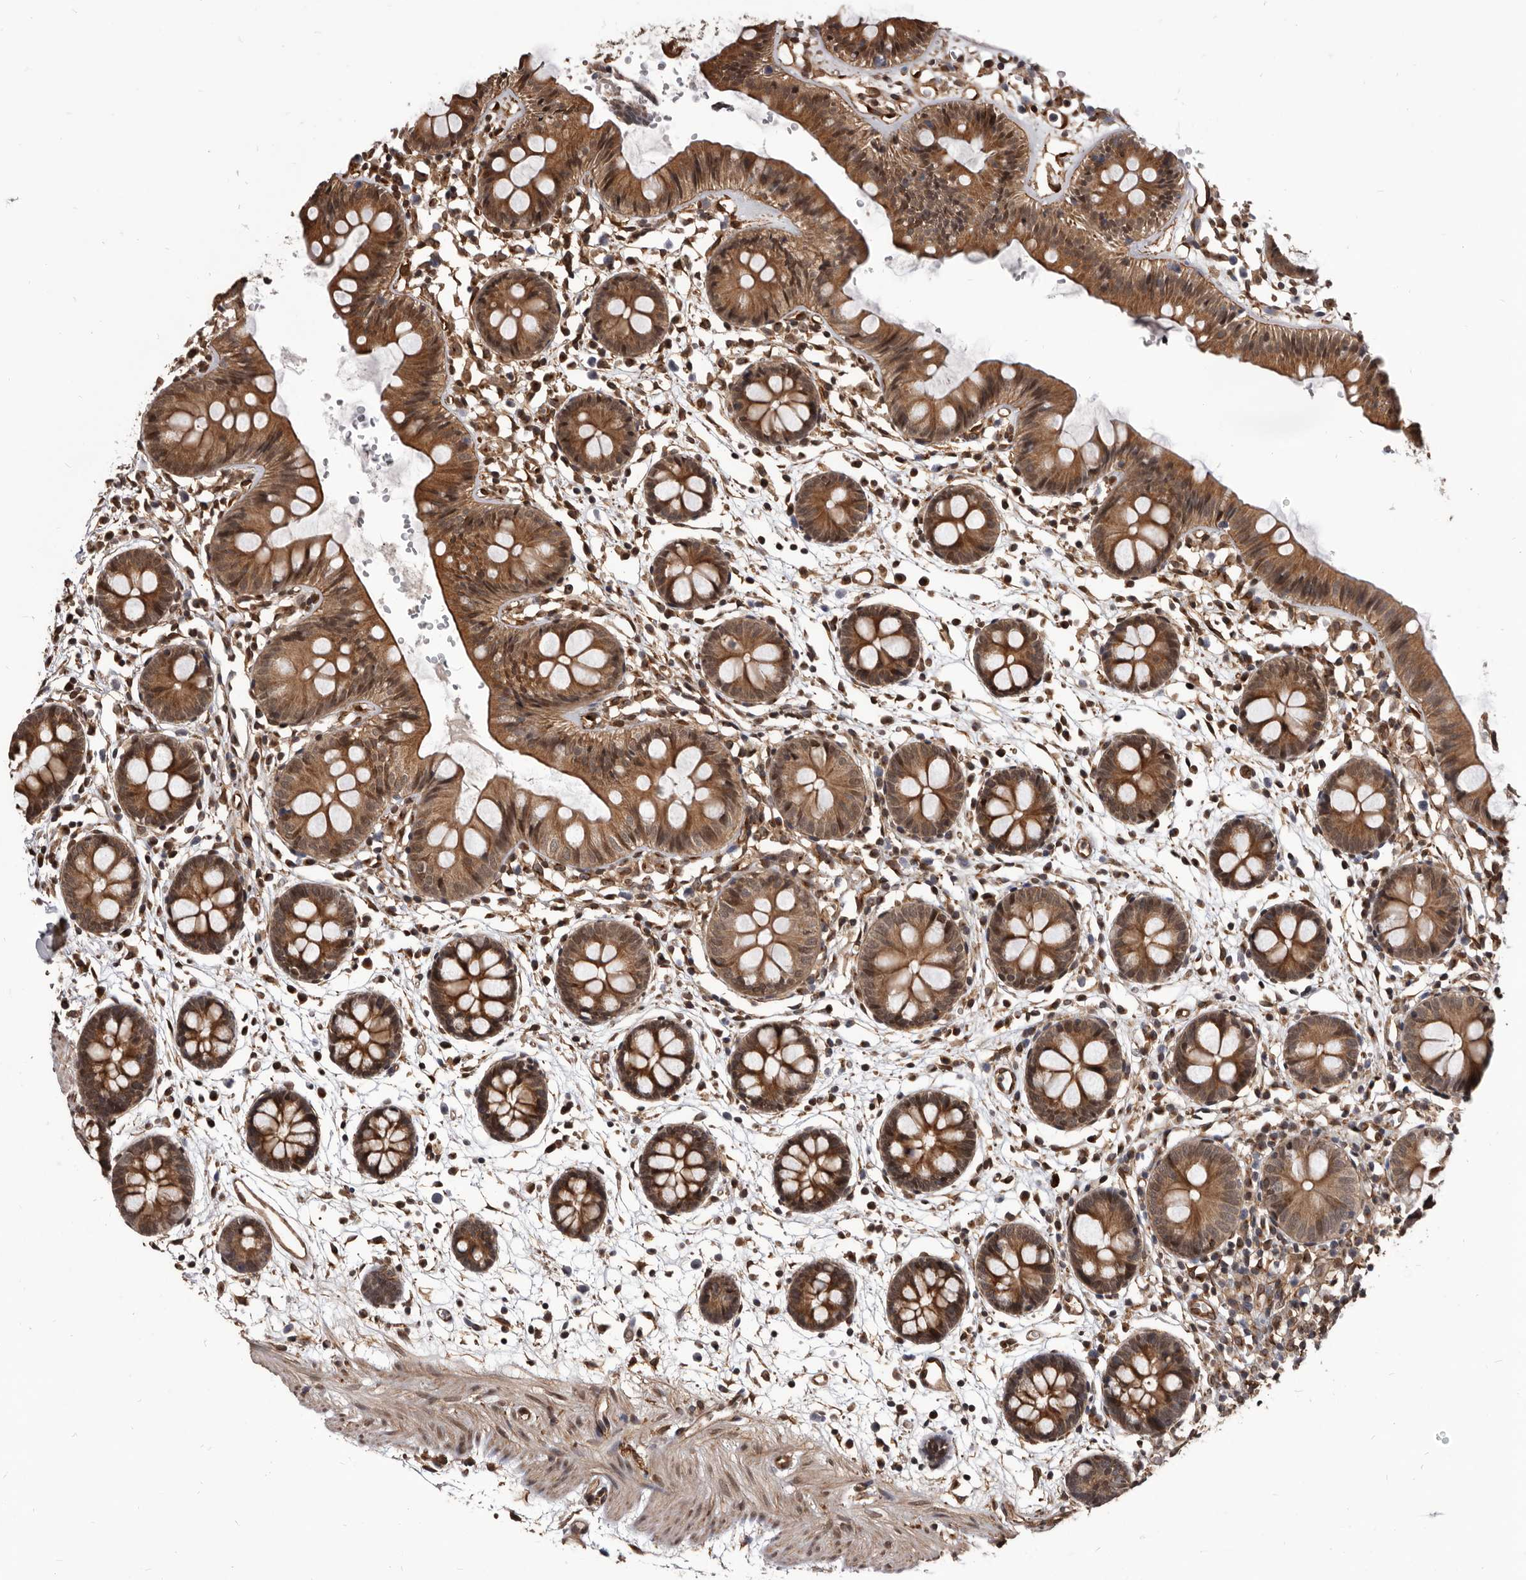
{"staining": {"intensity": "moderate", "quantity": ">75%", "location": "cytoplasmic/membranous"}, "tissue": "colon", "cell_type": "Endothelial cells", "image_type": "normal", "snomed": [{"axis": "morphology", "description": "Normal tissue, NOS"}, {"axis": "topography", "description": "Colon"}], "caption": "A medium amount of moderate cytoplasmic/membranous staining is identified in approximately >75% of endothelial cells in benign colon.", "gene": "ADAMTS20", "patient": {"sex": "male", "age": 56}}